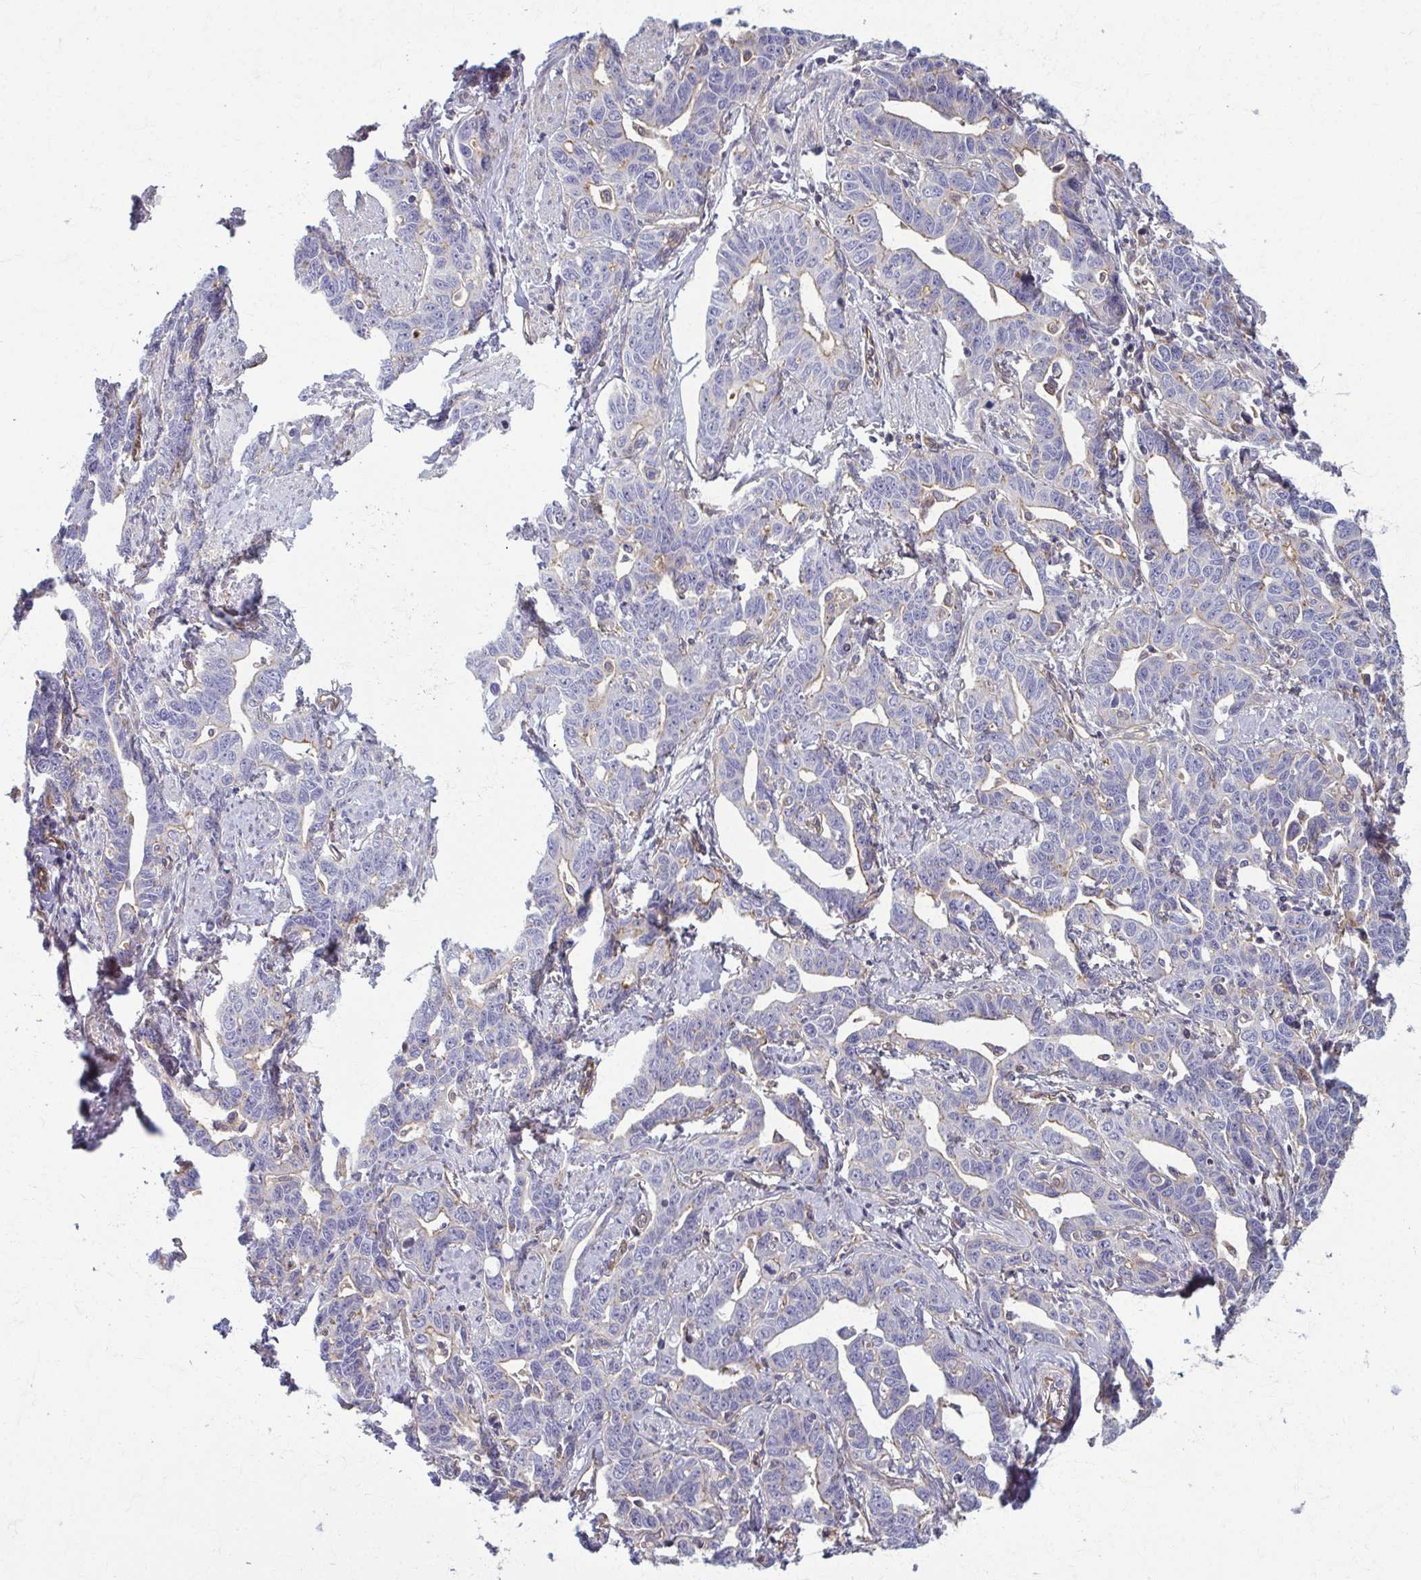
{"staining": {"intensity": "negative", "quantity": "none", "location": "none"}, "tissue": "ovarian cancer", "cell_type": "Tumor cells", "image_type": "cancer", "snomed": [{"axis": "morphology", "description": "Cystadenocarcinoma, serous, NOS"}, {"axis": "topography", "description": "Ovary"}], "caption": "Ovarian cancer (serous cystadenocarcinoma) was stained to show a protein in brown. There is no significant staining in tumor cells.", "gene": "EID2B", "patient": {"sex": "female", "age": 69}}